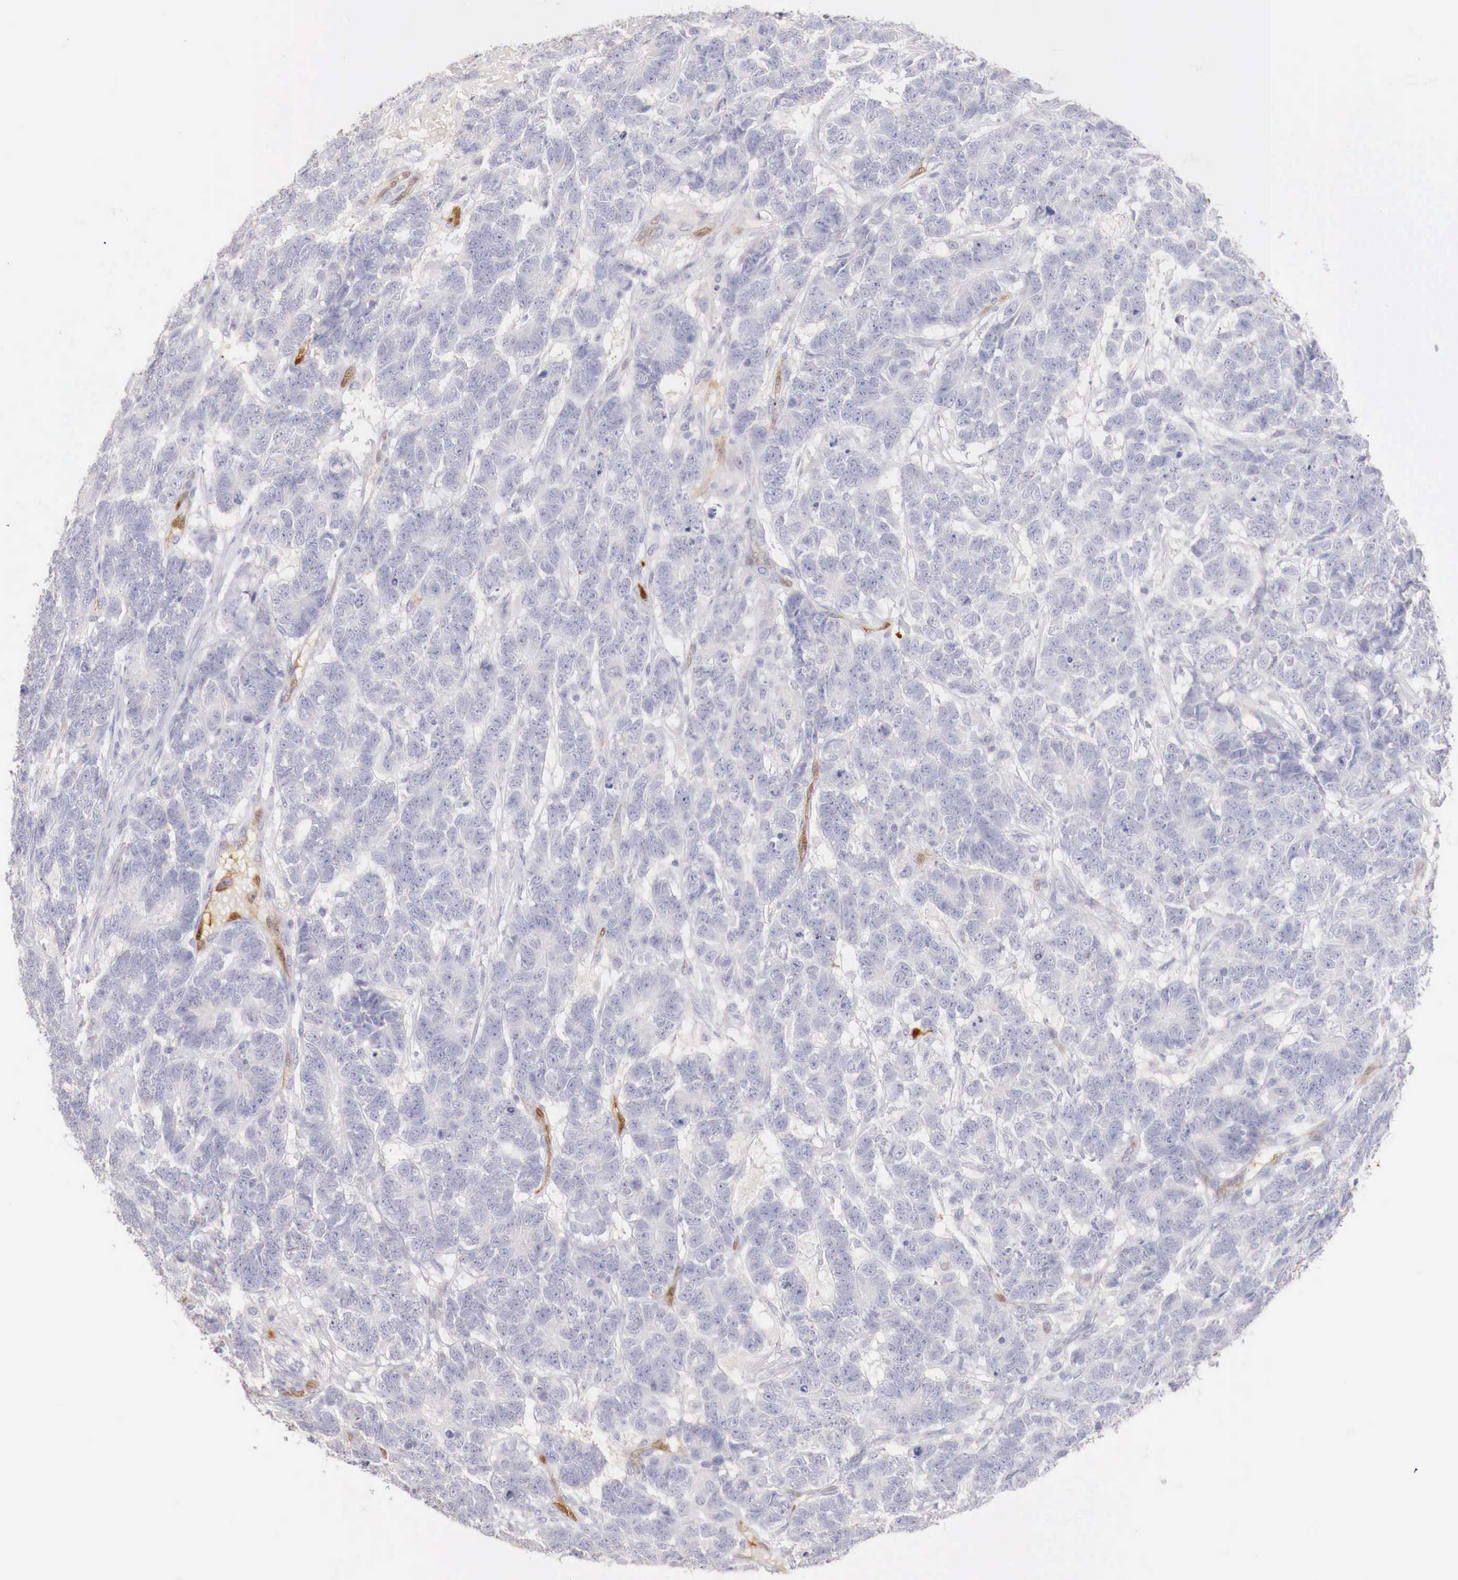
{"staining": {"intensity": "negative", "quantity": "none", "location": "none"}, "tissue": "testis cancer", "cell_type": "Tumor cells", "image_type": "cancer", "snomed": [{"axis": "morphology", "description": "Carcinoma, Embryonal, NOS"}, {"axis": "topography", "description": "Testis"}], "caption": "Immunohistochemical staining of human testis cancer demonstrates no significant expression in tumor cells. (IHC, brightfield microscopy, high magnification).", "gene": "ITIH6", "patient": {"sex": "male", "age": 26}}